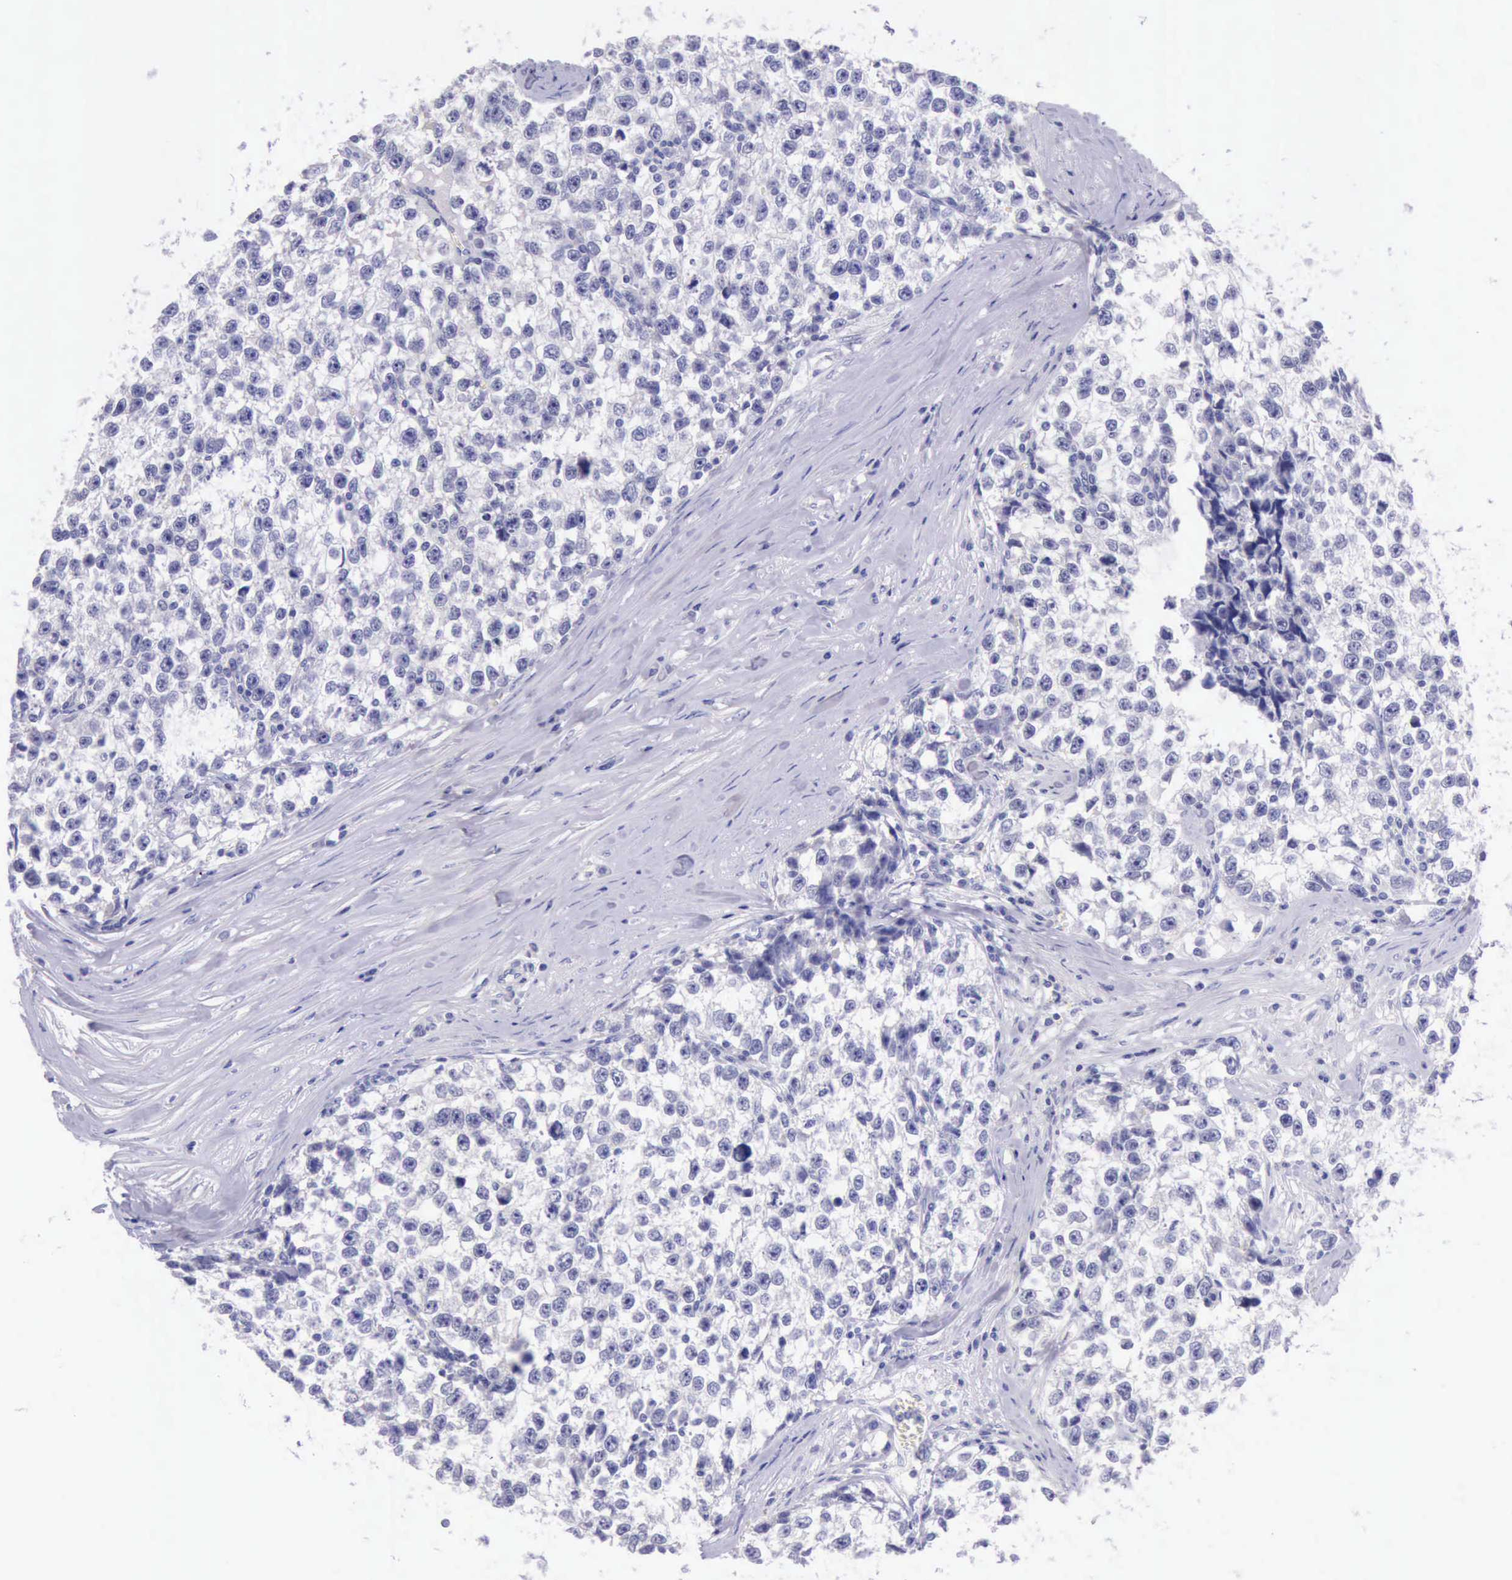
{"staining": {"intensity": "negative", "quantity": "none", "location": "none"}, "tissue": "testis cancer", "cell_type": "Tumor cells", "image_type": "cancer", "snomed": [{"axis": "morphology", "description": "Seminoma, NOS"}, {"axis": "morphology", "description": "Carcinoma, Embryonal, NOS"}, {"axis": "topography", "description": "Testis"}], "caption": "IHC histopathology image of testis cancer (seminoma) stained for a protein (brown), which demonstrates no staining in tumor cells.", "gene": "LRFN5", "patient": {"sex": "male", "age": 30}}